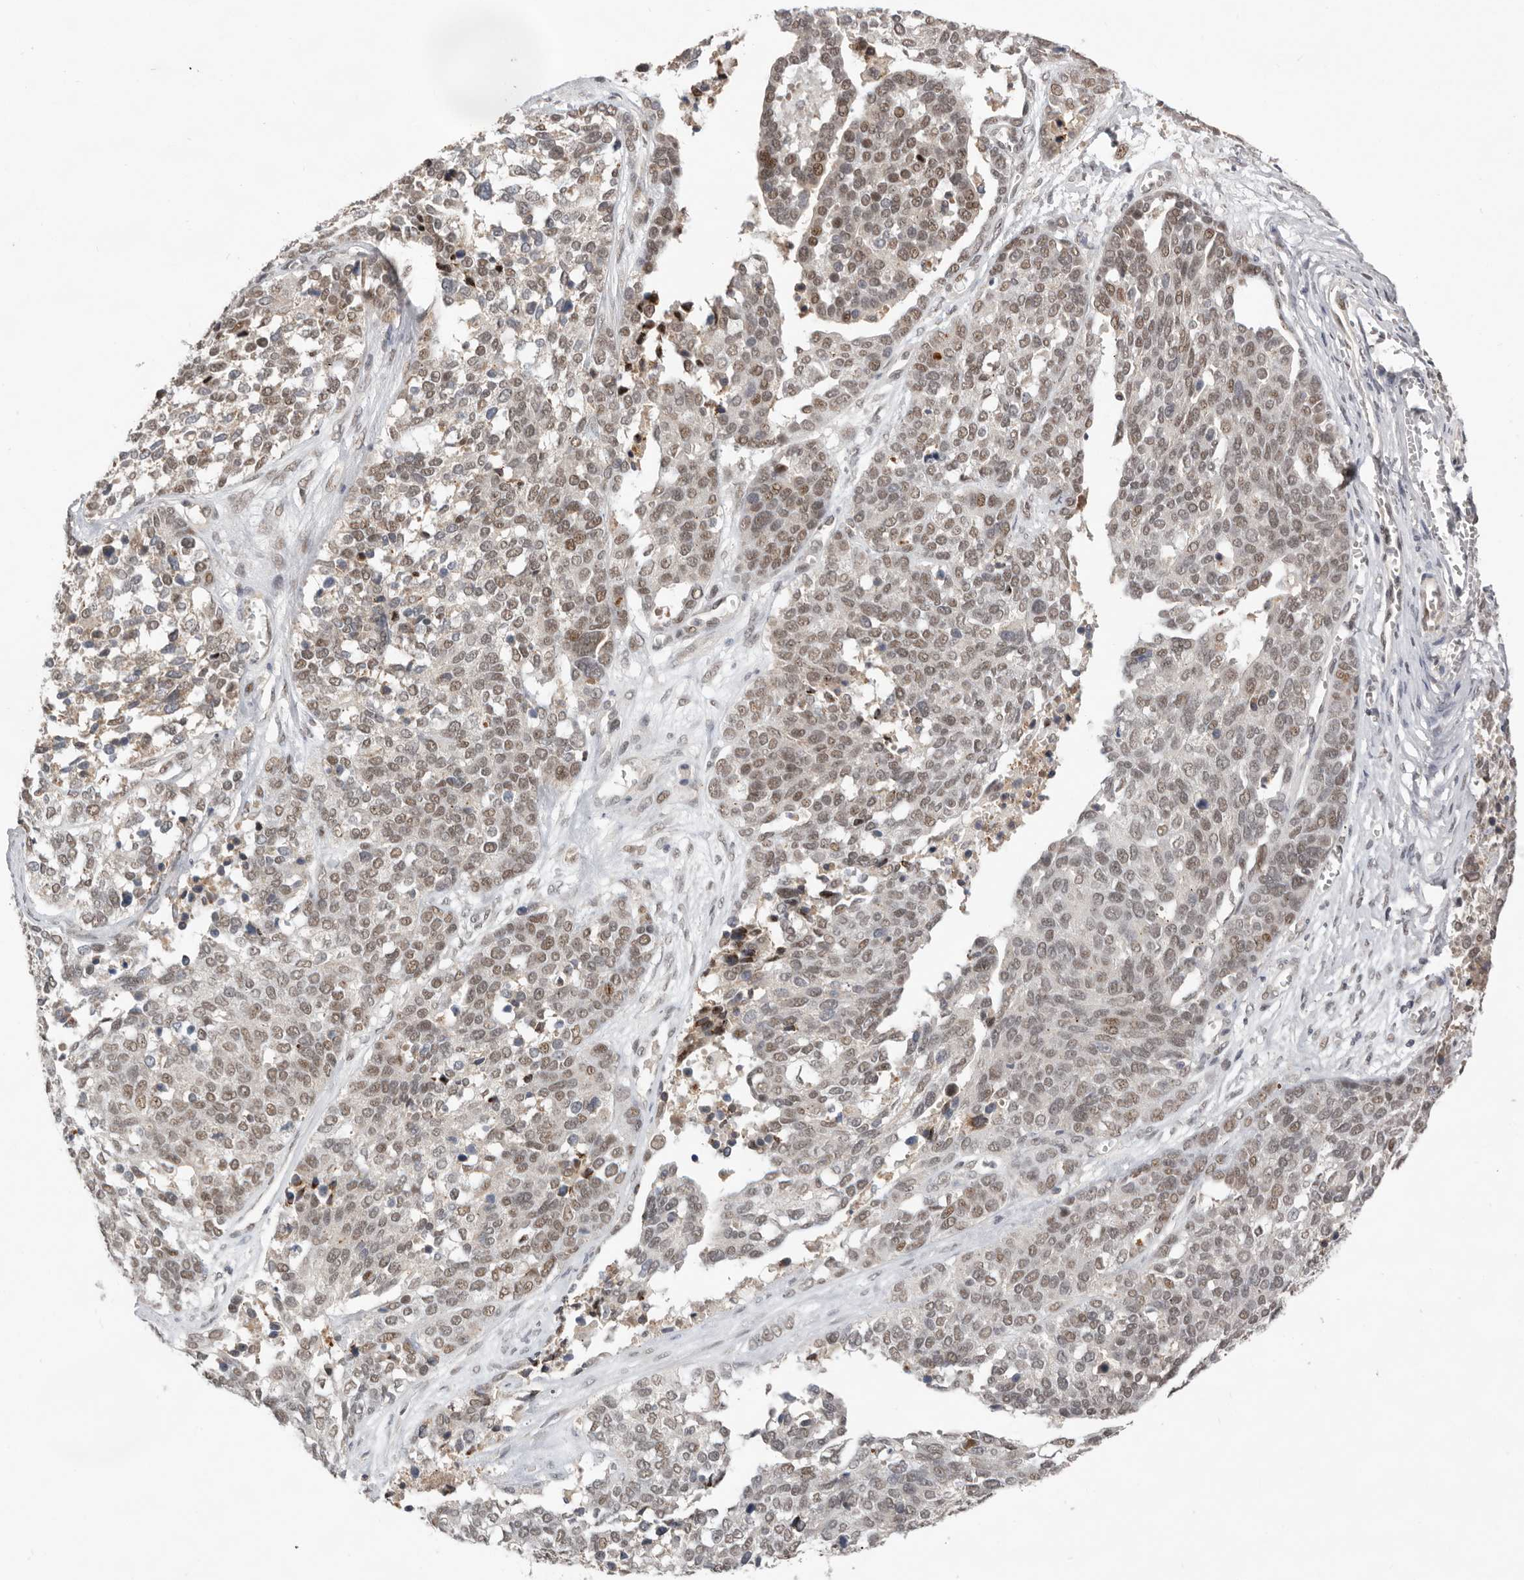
{"staining": {"intensity": "moderate", "quantity": ">75%", "location": "nuclear"}, "tissue": "ovarian cancer", "cell_type": "Tumor cells", "image_type": "cancer", "snomed": [{"axis": "morphology", "description": "Cystadenocarcinoma, serous, NOS"}, {"axis": "topography", "description": "Ovary"}], "caption": "Human ovarian serous cystadenocarcinoma stained with a brown dye exhibits moderate nuclear positive expression in about >75% of tumor cells.", "gene": "BRCA2", "patient": {"sex": "female", "age": 44}}